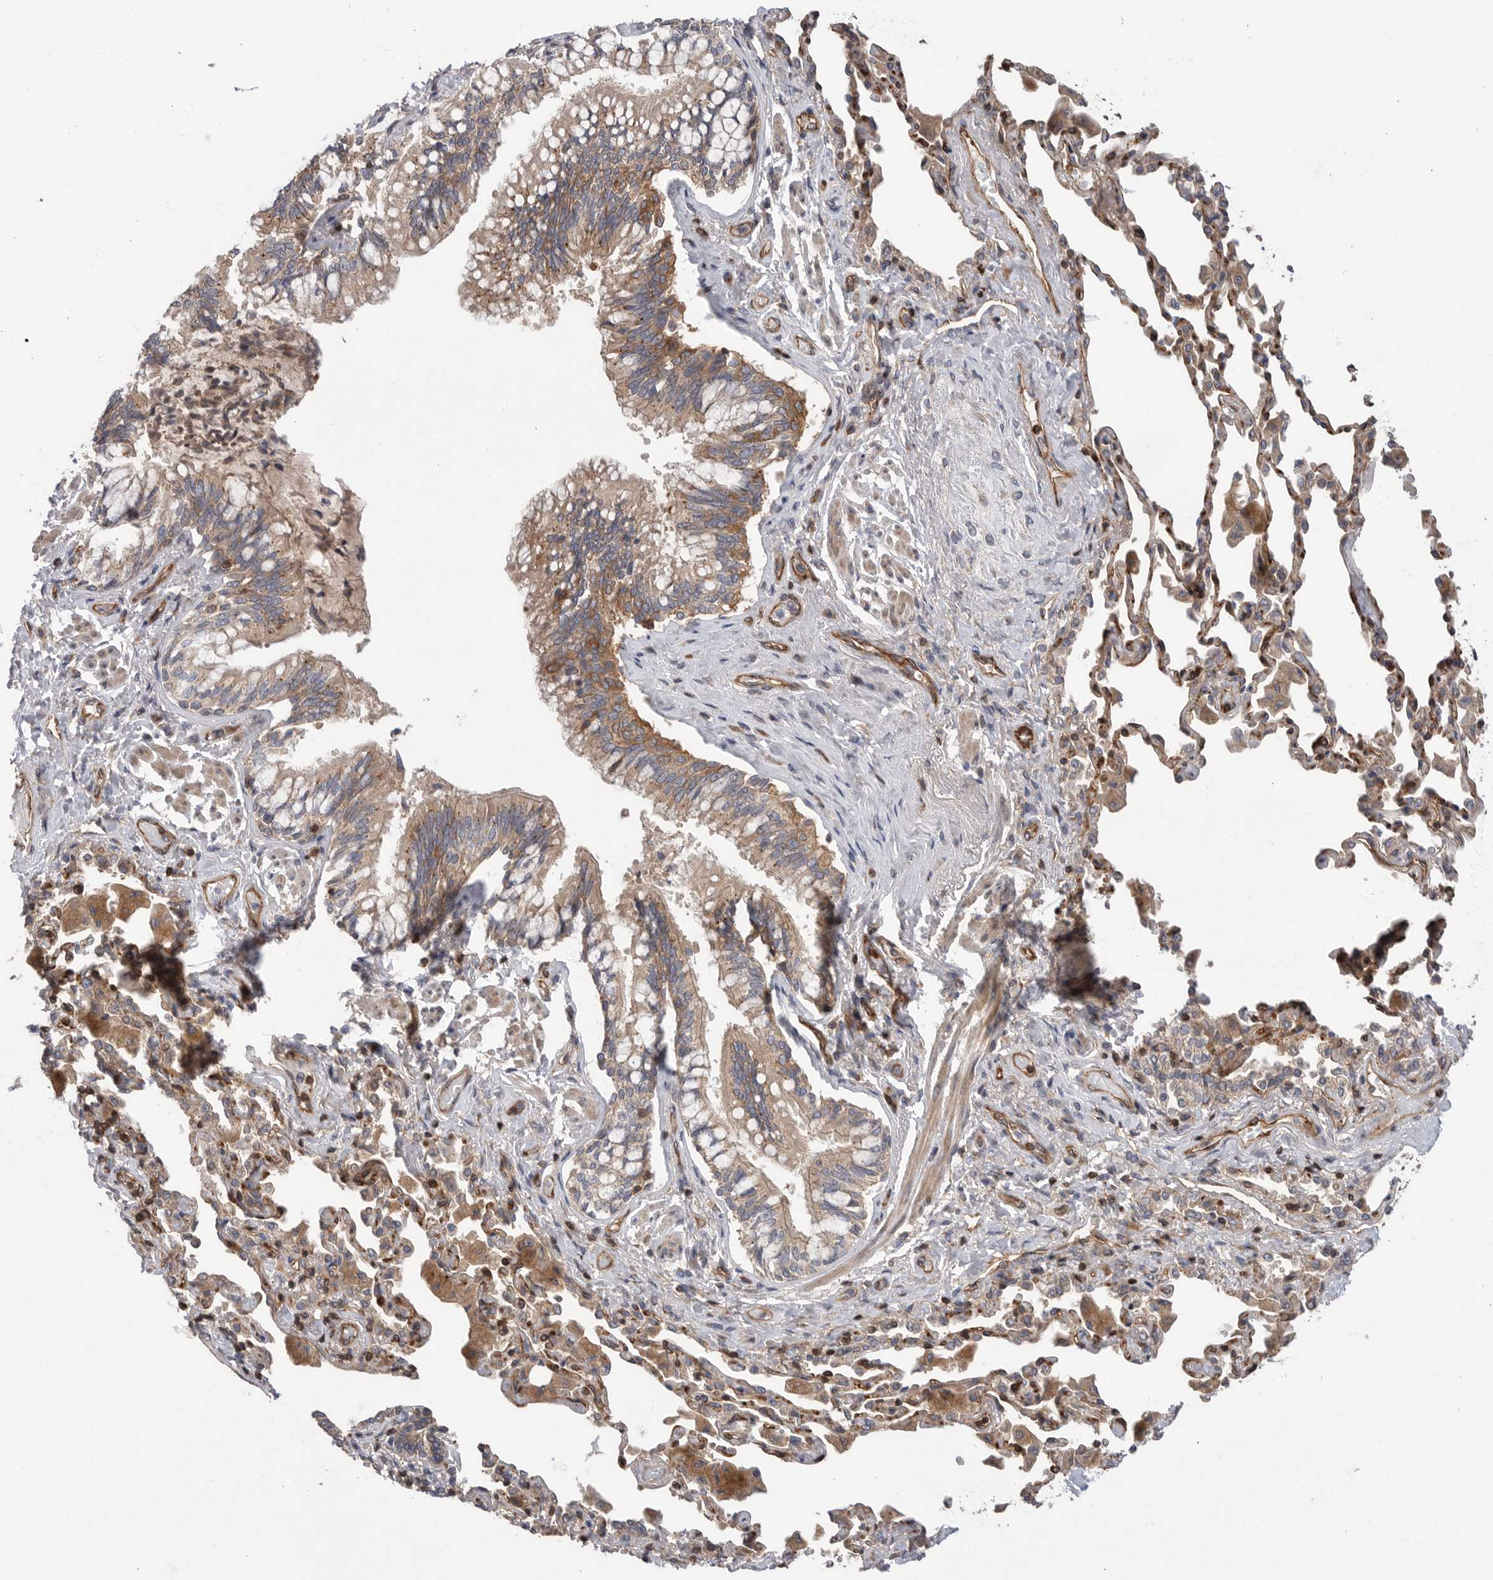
{"staining": {"intensity": "moderate", "quantity": ">75%", "location": "cytoplasmic/membranous"}, "tissue": "bronchus", "cell_type": "Respiratory epithelial cells", "image_type": "normal", "snomed": [{"axis": "morphology", "description": "Normal tissue, NOS"}, {"axis": "morphology", "description": "Inflammation, NOS"}, {"axis": "topography", "description": "Bronchus"}, {"axis": "topography", "description": "Lung"}], "caption": "Bronchus stained with DAB IHC shows medium levels of moderate cytoplasmic/membranous expression in approximately >75% of respiratory epithelial cells. (Brightfield microscopy of DAB IHC at high magnification).", "gene": "PRKCH", "patient": {"sex": "female", "age": 46}}